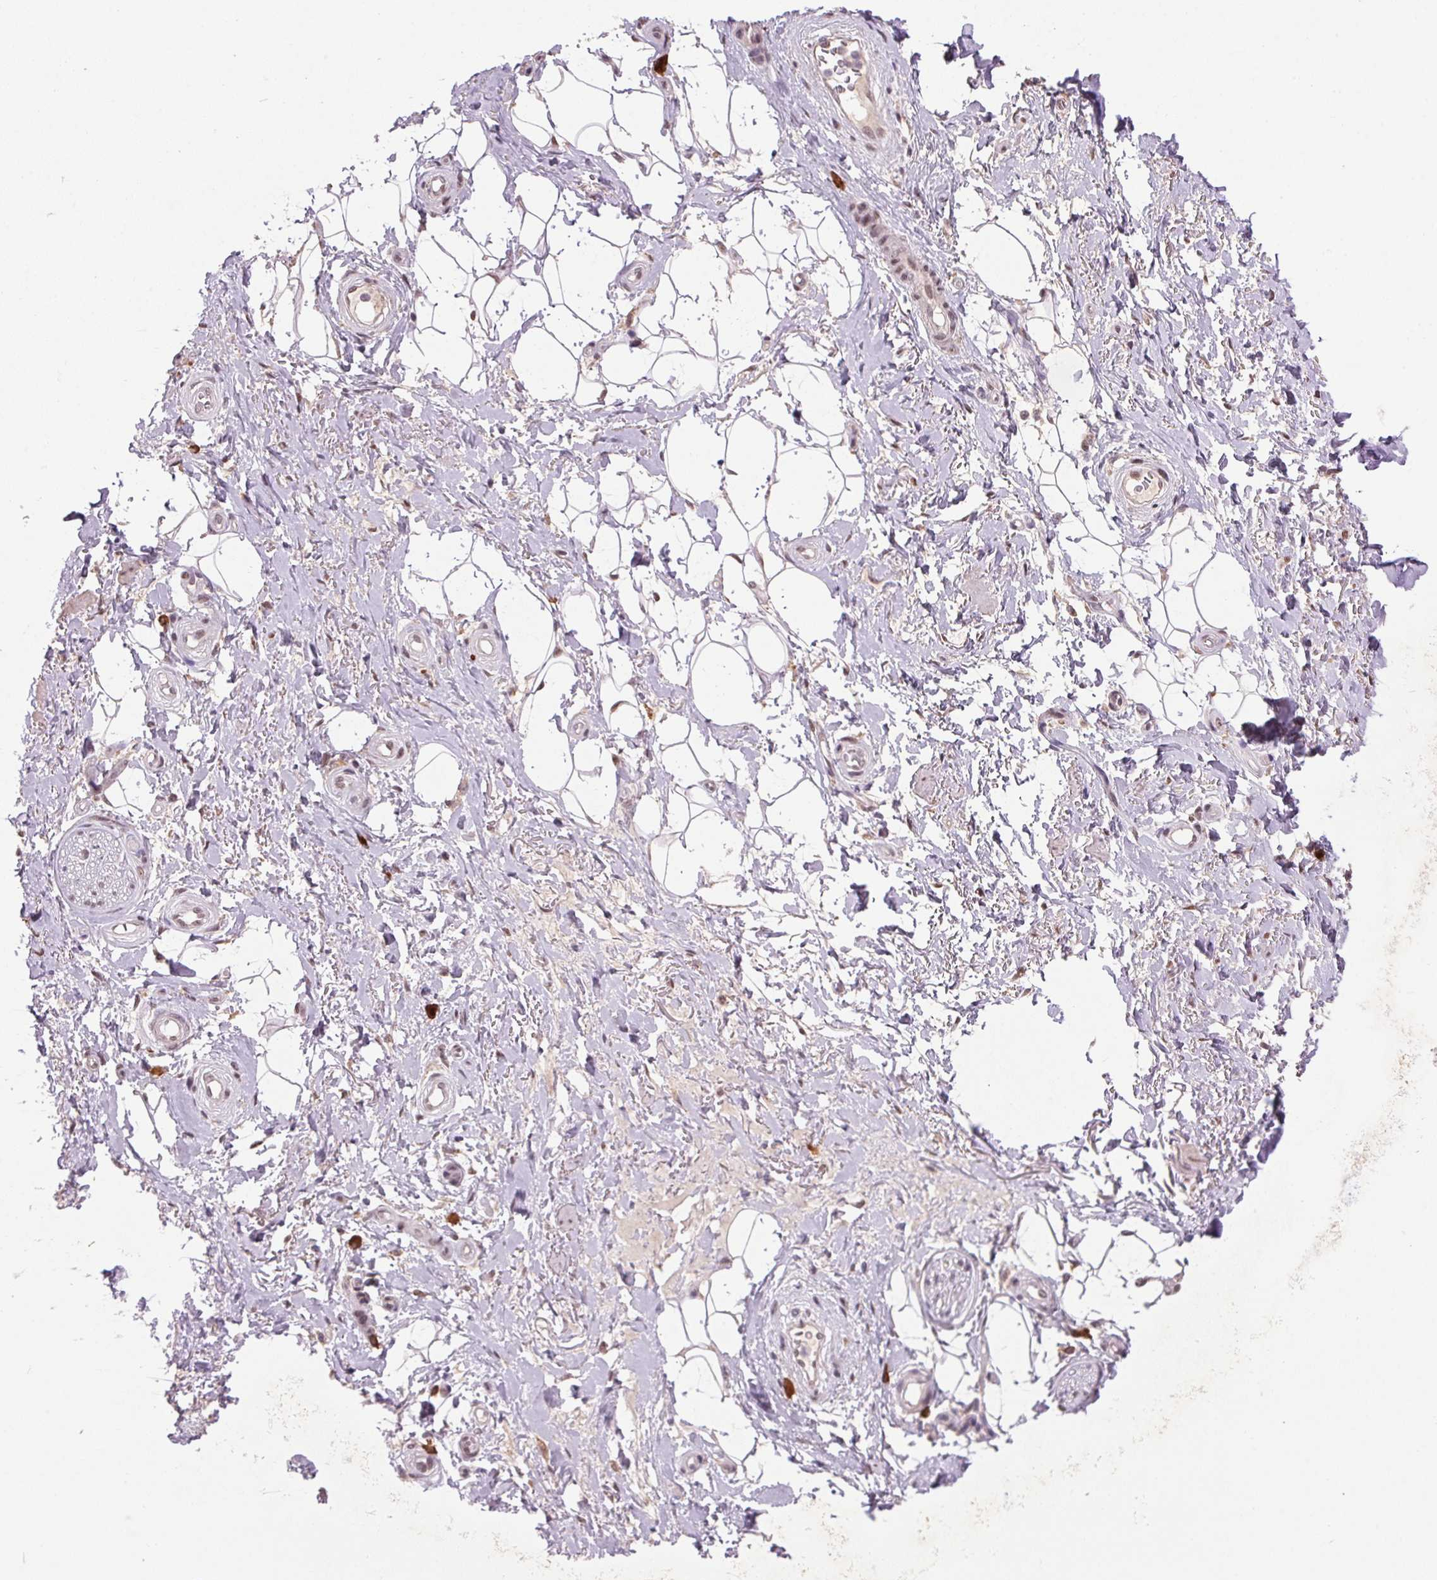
{"staining": {"intensity": "moderate", "quantity": "25%-75%", "location": "nuclear"}, "tissue": "adipose tissue", "cell_type": "Adipocytes", "image_type": "normal", "snomed": [{"axis": "morphology", "description": "Normal tissue, NOS"}, {"axis": "topography", "description": "Anal"}, {"axis": "topography", "description": "Peripheral nerve tissue"}], "caption": "Approximately 25%-75% of adipocytes in benign human adipose tissue reveal moderate nuclear protein staining as visualized by brown immunohistochemical staining.", "gene": "ZBTB4", "patient": {"sex": "male", "age": 53}}